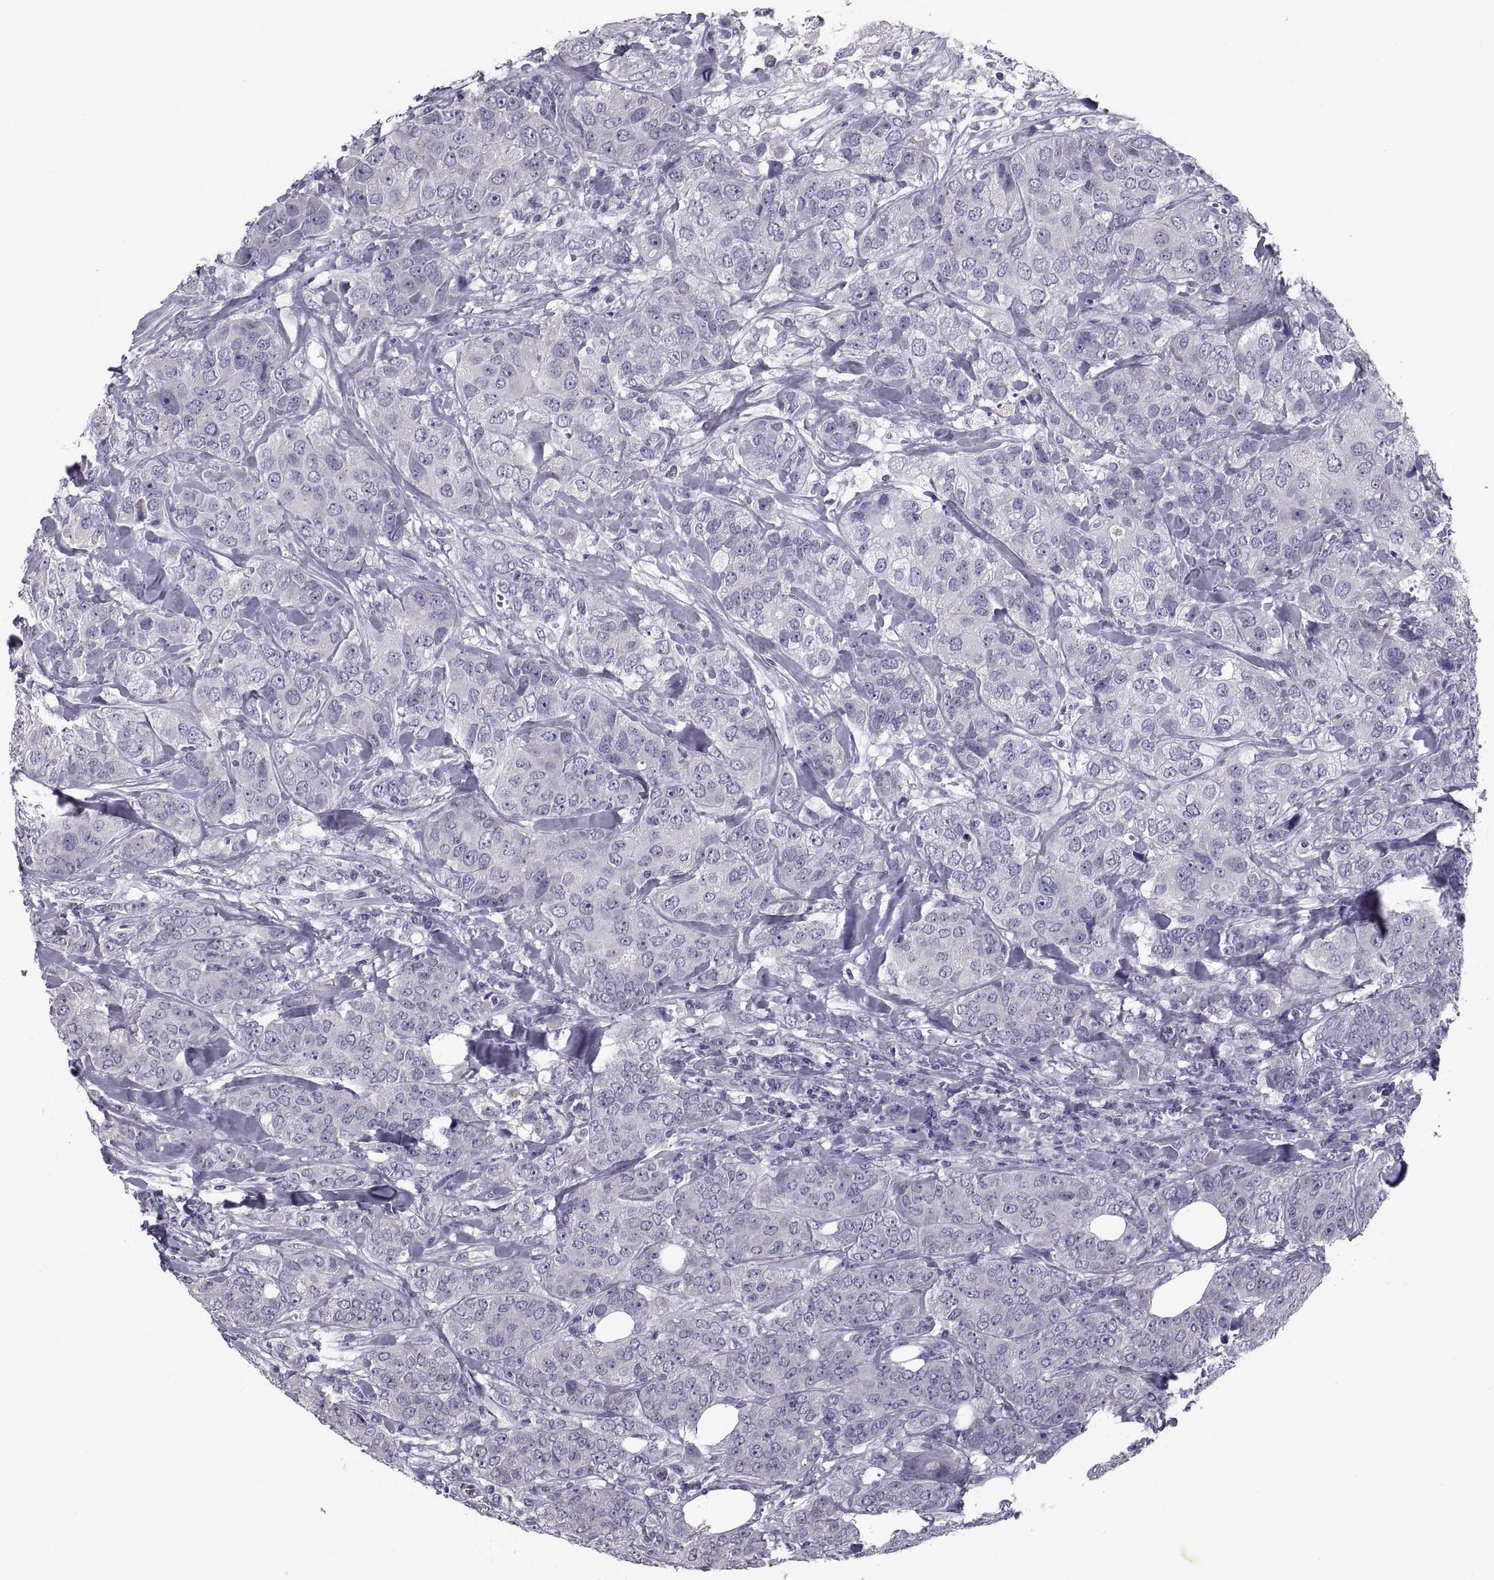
{"staining": {"intensity": "negative", "quantity": "none", "location": "none"}, "tissue": "breast cancer", "cell_type": "Tumor cells", "image_type": "cancer", "snomed": [{"axis": "morphology", "description": "Duct carcinoma"}, {"axis": "topography", "description": "Breast"}], "caption": "This is an immunohistochemistry photomicrograph of human breast cancer. There is no staining in tumor cells.", "gene": "PDZRN4", "patient": {"sex": "female", "age": 43}}